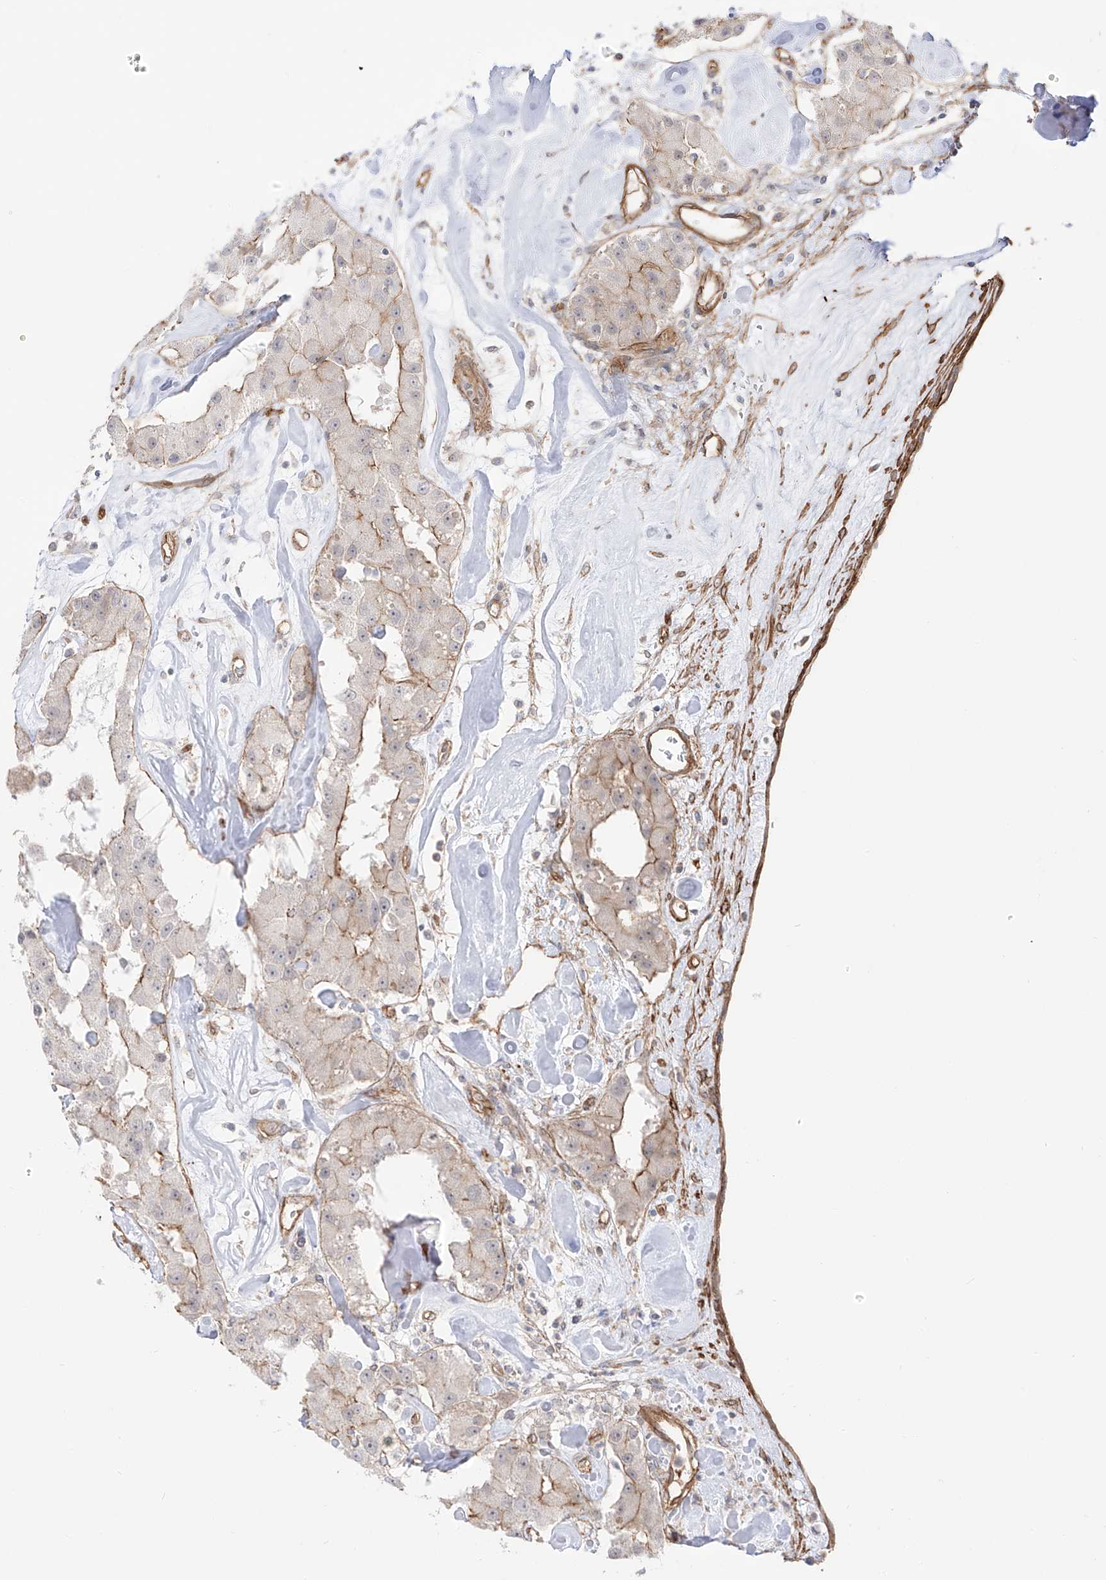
{"staining": {"intensity": "moderate", "quantity": "<25%", "location": "cytoplasmic/membranous"}, "tissue": "carcinoid", "cell_type": "Tumor cells", "image_type": "cancer", "snomed": [{"axis": "morphology", "description": "Carcinoid, malignant, NOS"}, {"axis": "topography", "description": "Pancreas"}], "caption": "Immunohistochemical staining of human carcinoid reveals low levels of moderate cytoplasmic/membranous expression in about <25% of tumor cells.", "gene": "ZNF180", "patient": {"sex": "male", "age": 41}}